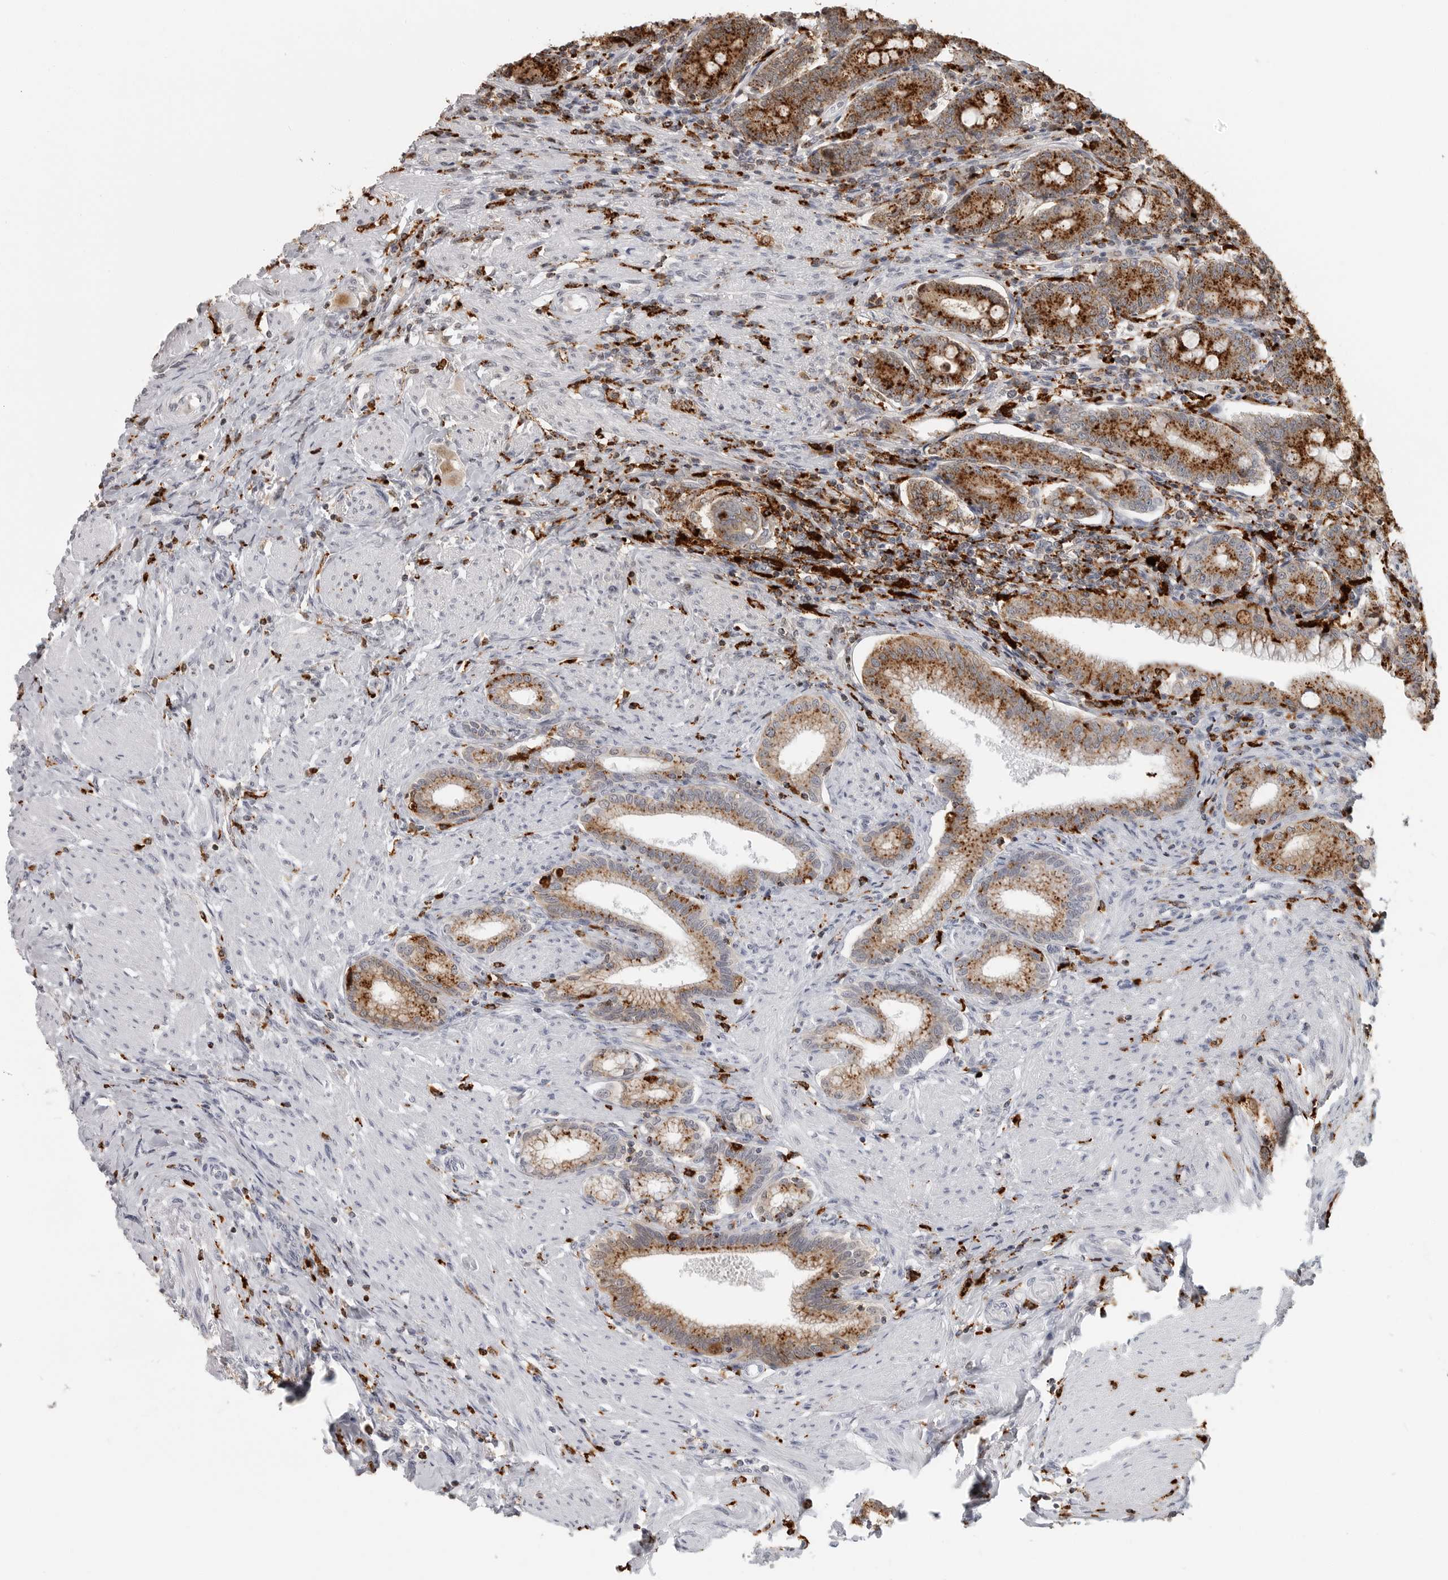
{"staining": {"intensity": "strong", "quantity": ">75%", "location": "cytoplasmic/membranous"}, "tissue": "duodenum", "cell_type": "Glandular cells", "image_type": "normal", "snomed": [{"axis": "morphology", "description": "Normal tissue, NOS"}, {"axis": "morphology", "description": "Adenocarcinoma, NOS"}, {"axis": "topography", "description": "Pancreas"}, {"axis": "topography", "description": "Duodenum"}], "caption": "Human duodenum stained for a protein (brown) reveals strong cytoplasmic/membranous positive staining in about >75% of glandular cells.", "gene": "IFI30", "patient": {"sex": "male", "age": 50}}